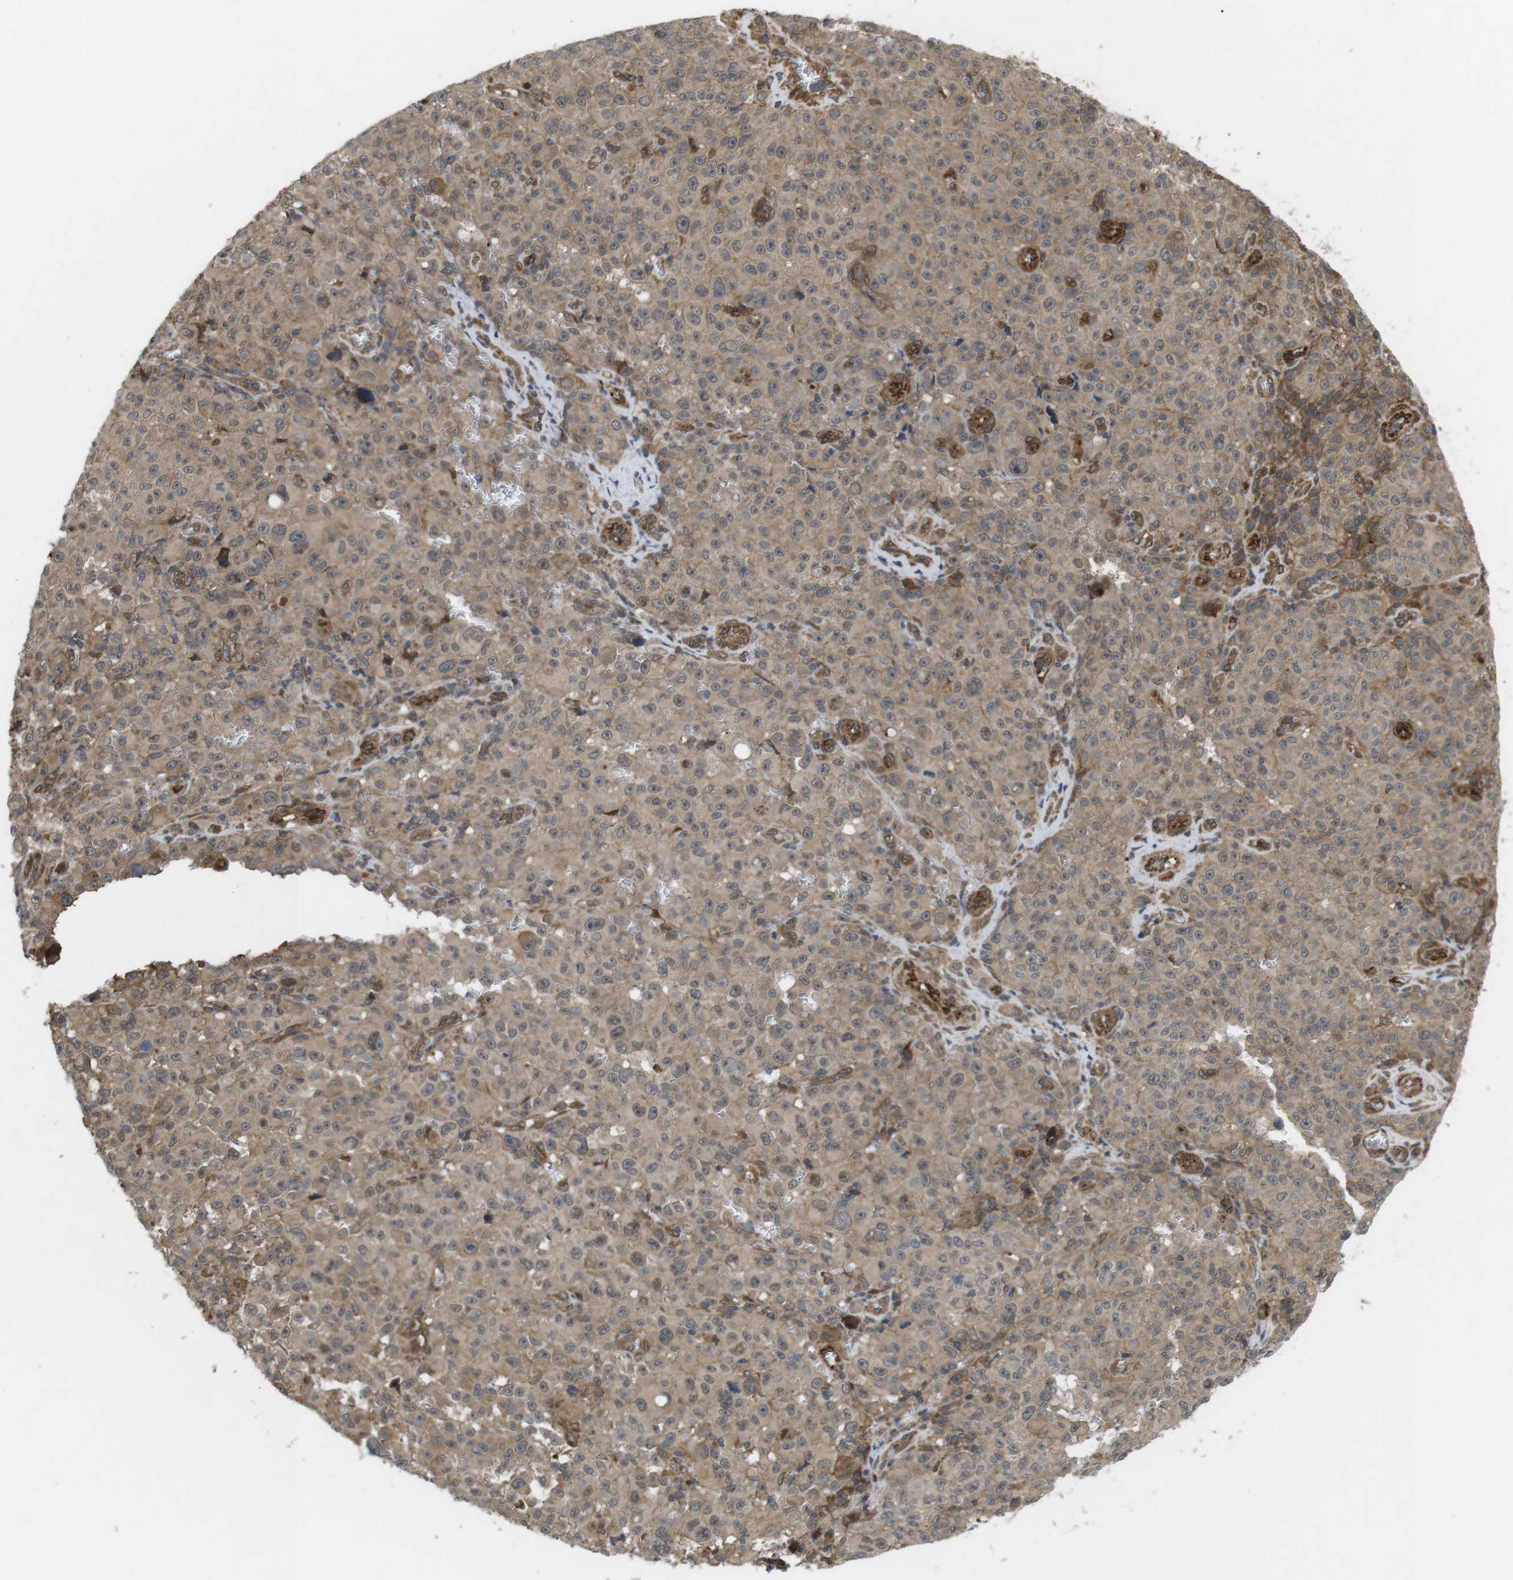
{"staining": {"intensity": "weak", "quantity": ">75%", "location": "cytoplasmic/membranous"}, "tissue": "melanoma", "cell_type": "Tumor cells", "image_type": "cancer", "snomed": [{"axis": "morphology", "description": "Malignant melanoma, NOS"}, {"axis": "topography", "description": "Skin"}], "caption": "Malignant melanoma stained with a brown dye demonstrates weak cytoplasmic/membranous positive positivity in about >75% of tumor cells.", "gene": "KANK2", "patient": {"sex": "female", "age": 82}}